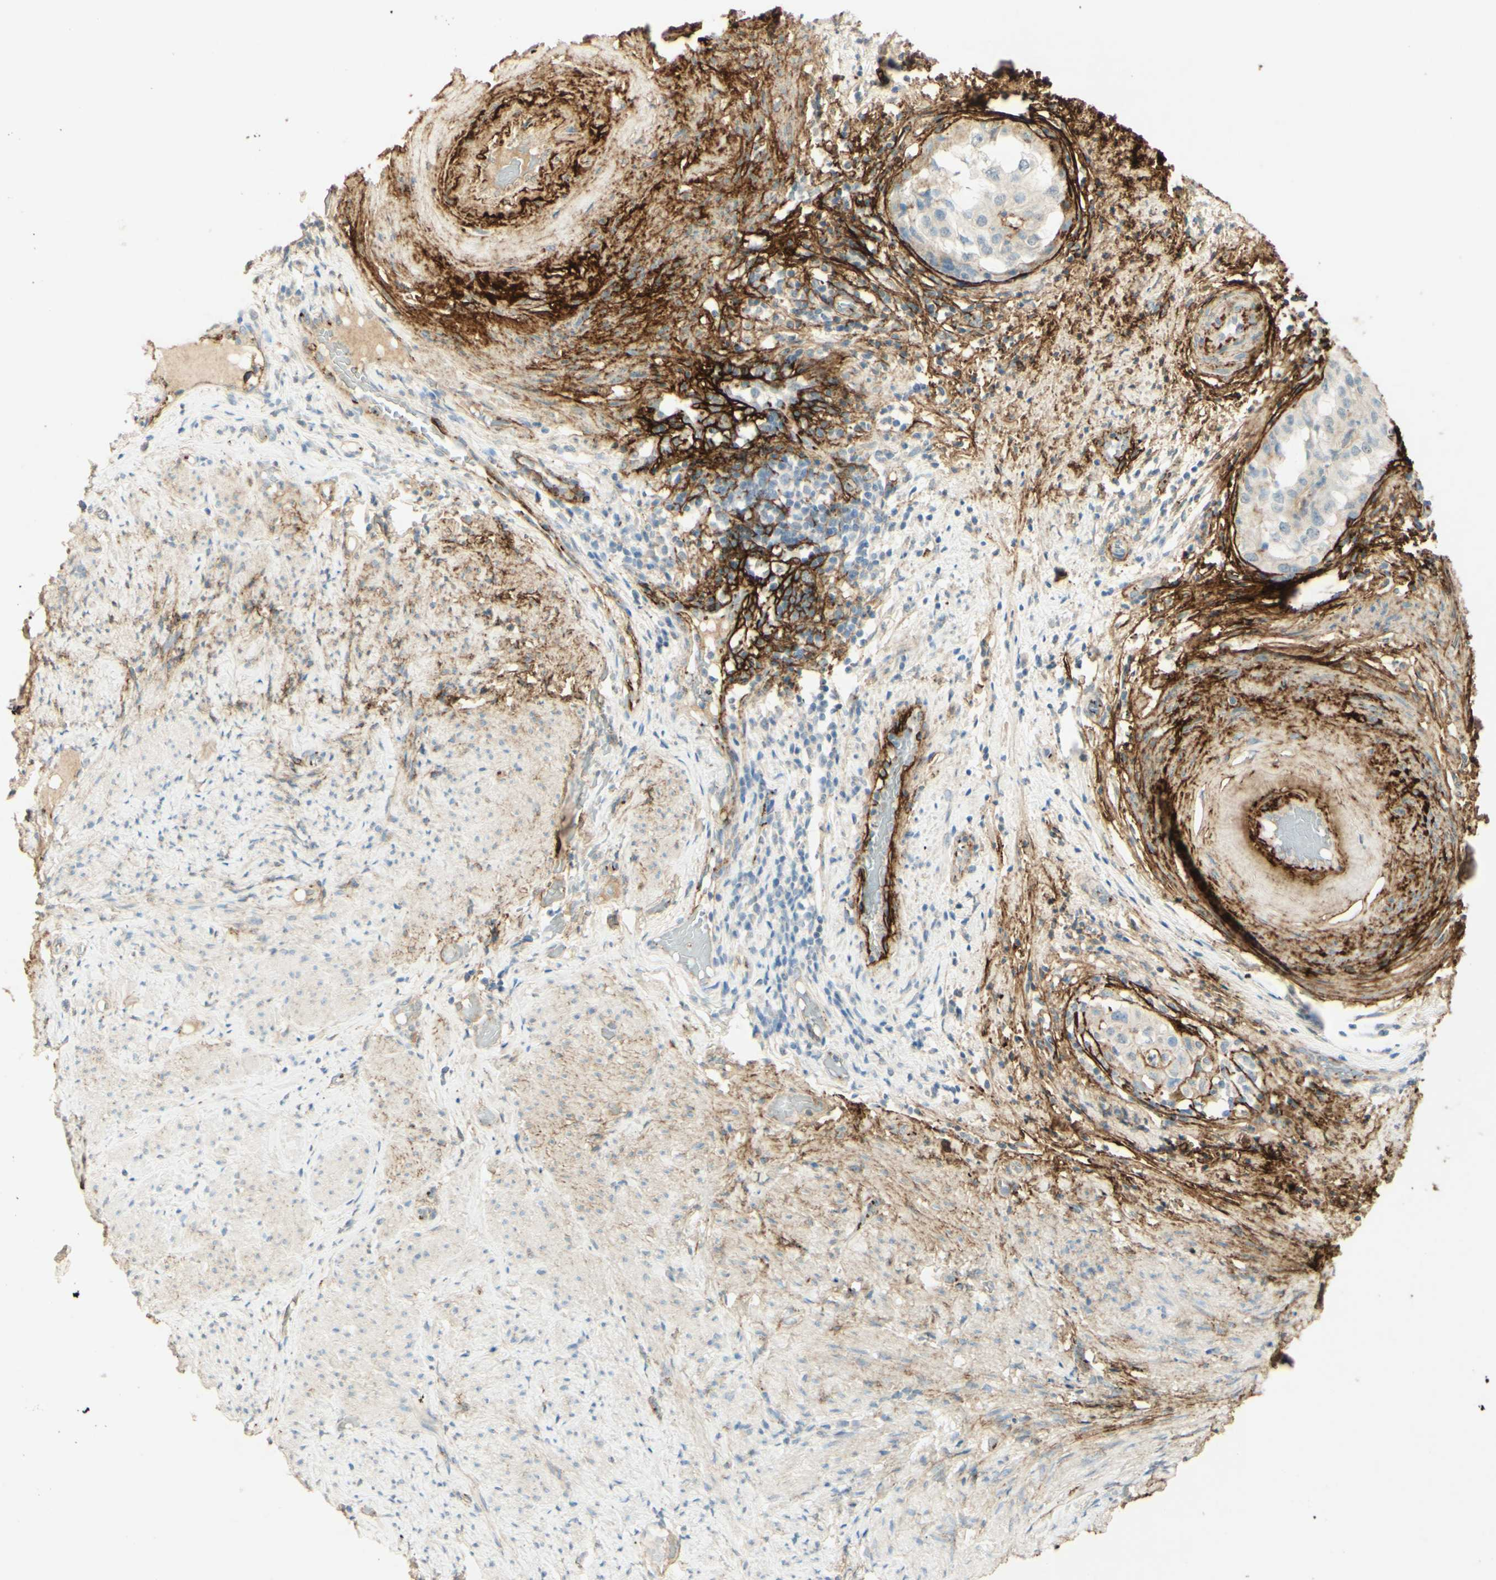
{"staining": {"intensity": "weak", "quantity": "<25%", "location": "cytoplasmic/membranous"}, "tissue": "endometrial cancer", "cell_type": "Tumor cells", "image_type": "cancer", "snomed": [{"axis": "morphology", "description": "Adenocarcinoma, NOS"}, {"axis": "topography", "description": "Endometrium"}], "caption": "This is a micrograph of immunohistochemistry staining of adenocarcinoma (endometrial), which shows no staining in tumor cells. The staining was performed using DAB to visualize the protein expression in brown, while the nuclei were stained in blue with hematoxylin (Magnification: 20x).", "gene": "TNN", "patient": {"sex": "female", "age": 85}}